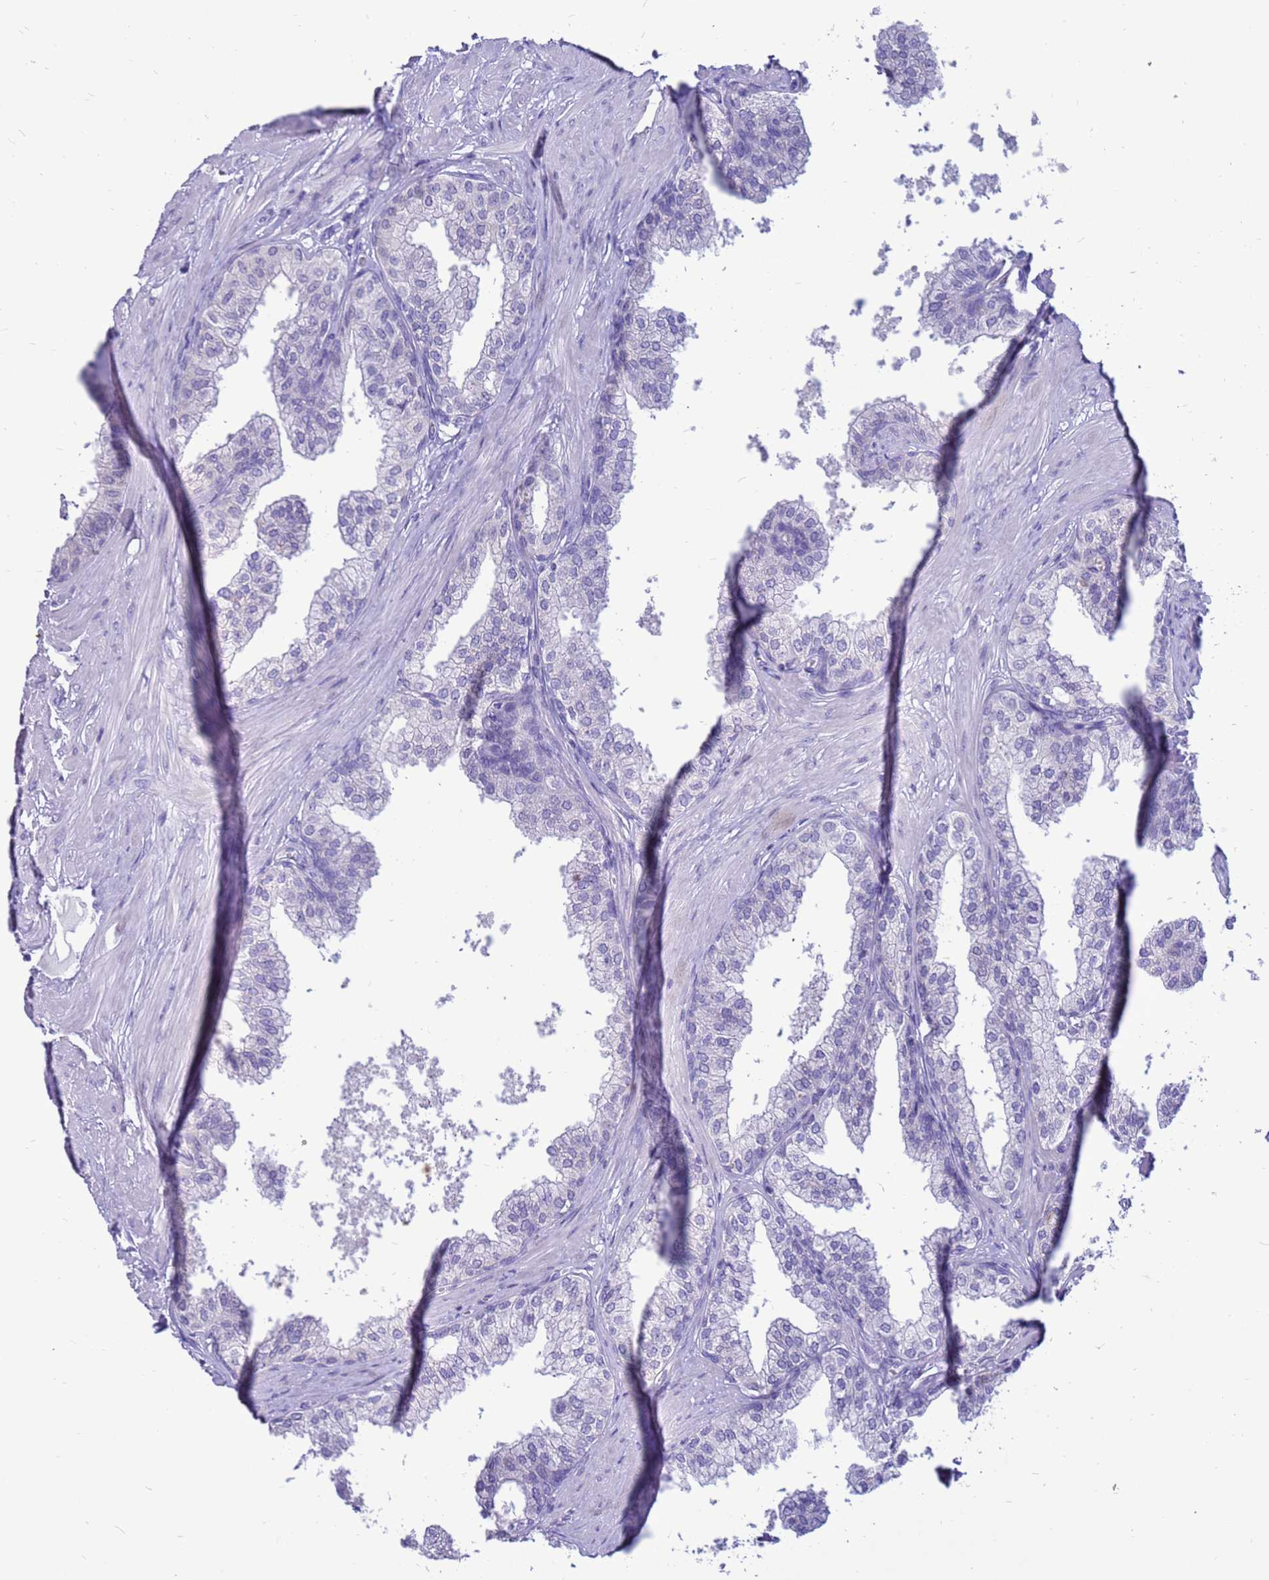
{"staining": {"intensity": "negative", "quantity": "none", "location": "none"}, "tissue": "prostate", "cell_type": "Glandular cells", "image_type": "normal", "snomed": [{"axis": "morphology", "description": "Normal tissue, NOS"}, {"axis": "topography", "description": "Prostate"}], "caption": "Immunohistochemistry (IHC) of unremarkable human prostate displays no expression in glandular cells. (Immunohistochemistry (IHC), brightfield microscopy, high magnification).", "gene": "PDE10A", "patient": {"sex": "male", "age": 60}}